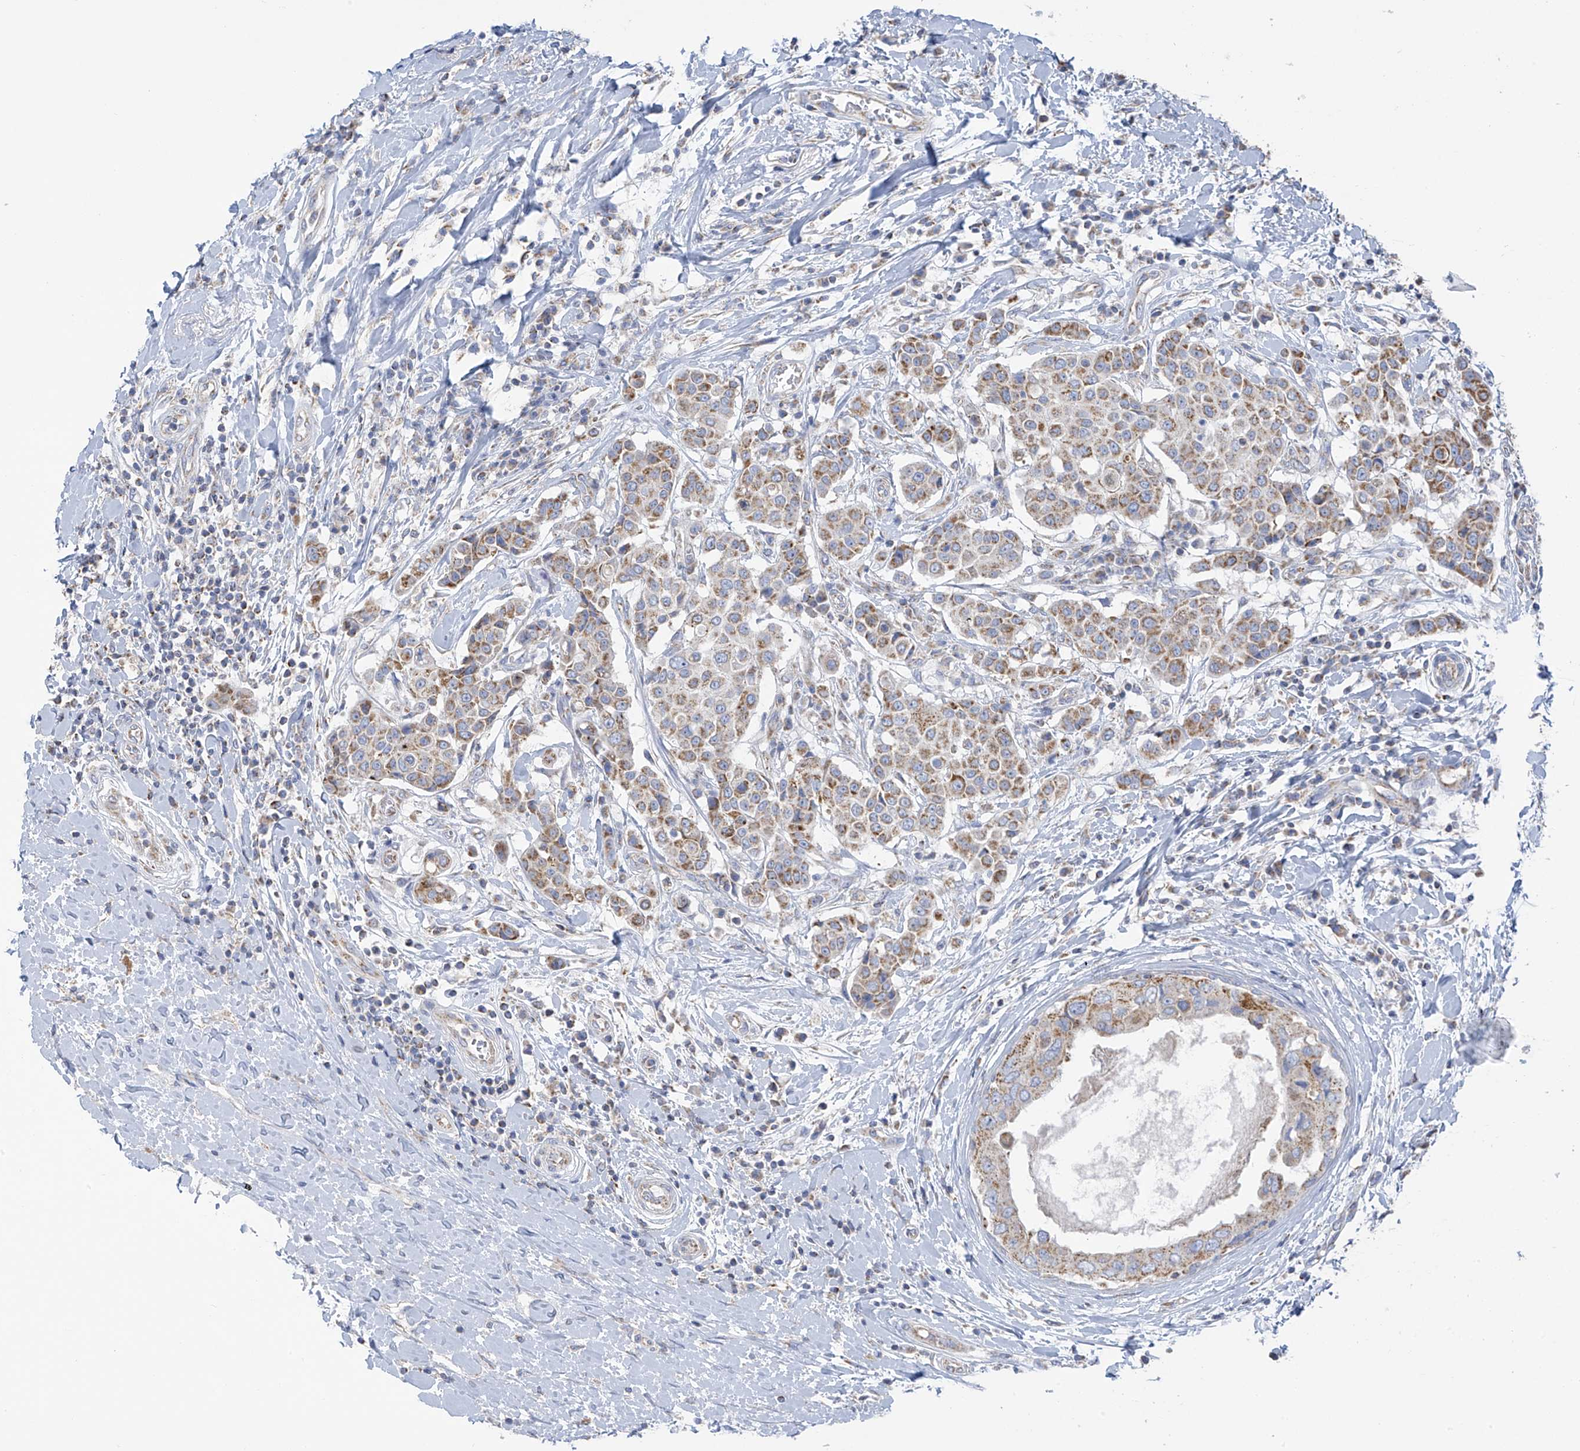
{"staining": {"intensity": "moderate", "quantity": ">75%", "location": "cytoplasmic/membranous"}, "tissue": "breast cancer", "cell_type": "Tumor cells", "image_type": "cancer", "snomed": [{"axis": "morphology", "description": "Duct carcinoma"}, {"axis": "topography", "description": "Breast"}], "caption": "Brown immunohistochemical staining in human breast cancer (infiltrating ductal carcinoma) reveals moderate cytoplasmic/membranous expression in about >75% of tumor cells.", "gene": "PNPT1", "patient": {"sex": "female", "age": 27}}